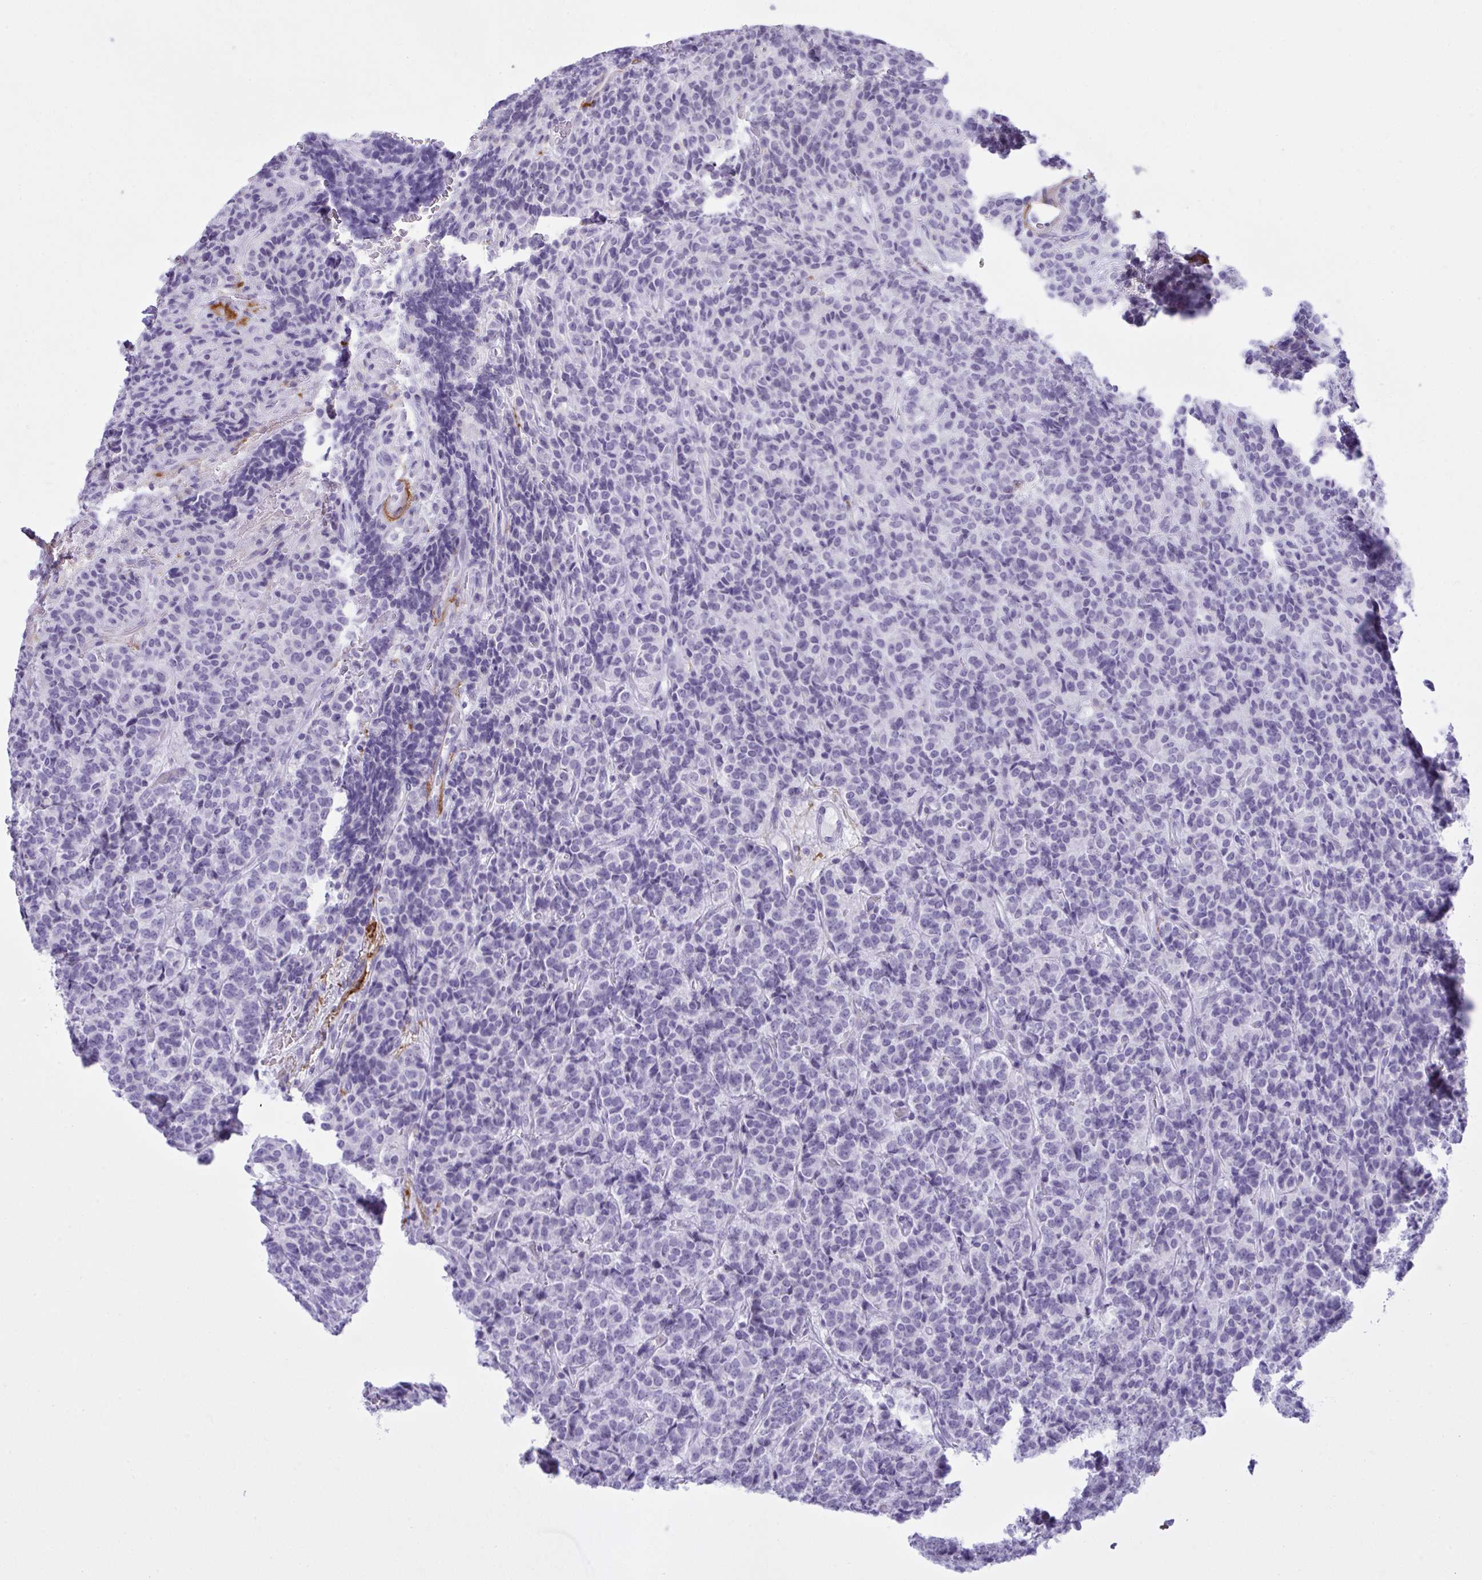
{"staining": {"intensity": "negative", "quantity": "none", "location": "none"}, "tissue": "carcinoid", "cell_type": "Tumor cells", "image_type": "cancer", "snomed": [{"axis": "morphology", "description": "Carcinoid, malignant, NOS"}, {"axis": "topography", "description": "Pancreas"}], "caption": "High magnification brightfield microscopy of malignant carcinoid stained with DAB (3,3'-diaminobenzidine) (brown) and counterstained with hematoxylin (blue): tumor cells show no significant expression.", "gene": "ELN", "patient": {"sex": "male", "age": 36}}